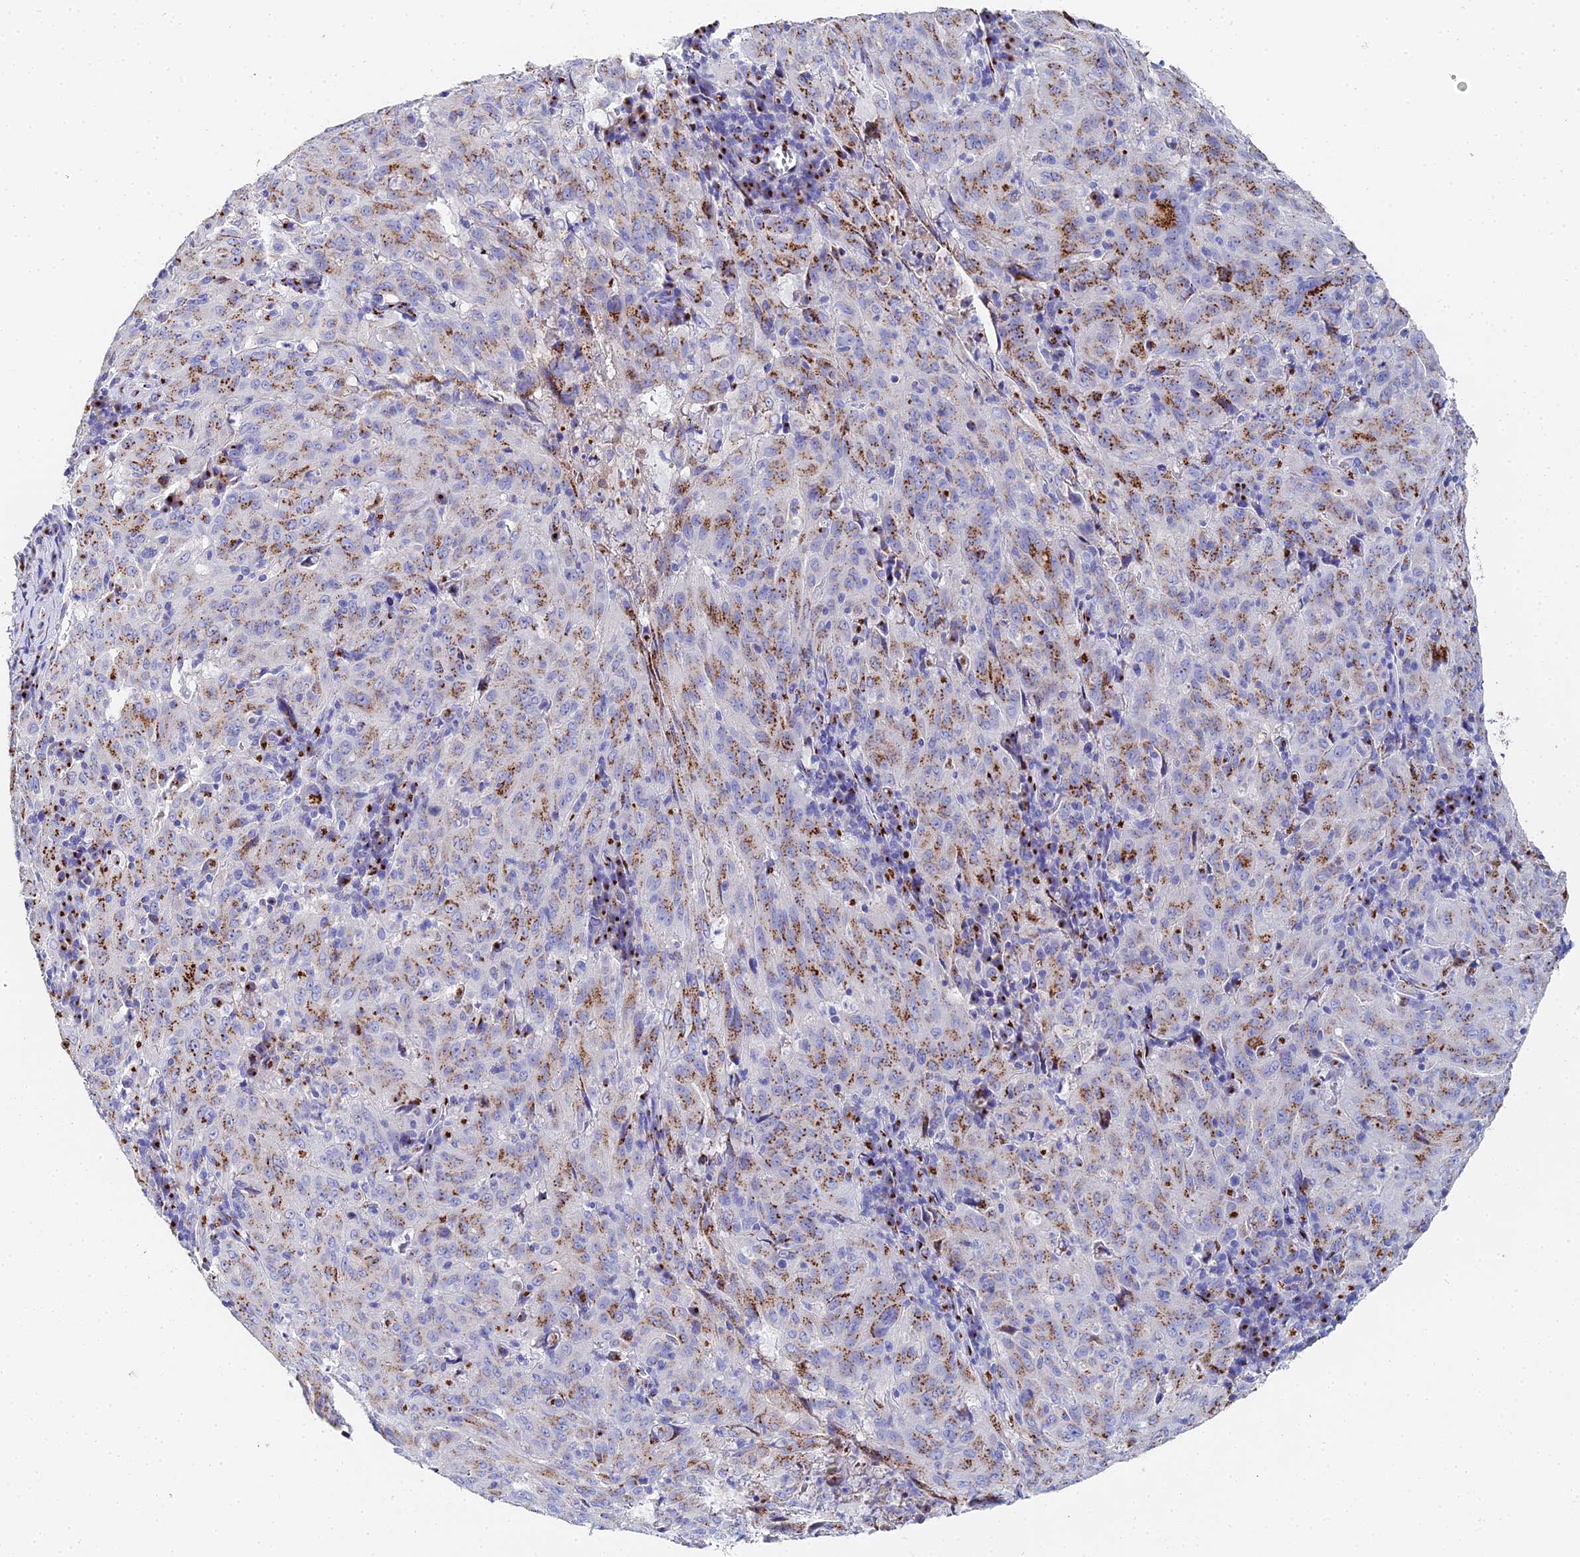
{"staining": {"intensity": "moderate", "quantity": ">75%", "location": "cytoplasmic/membranous"}, "tissue": "pancreatic cancer", "cell_type": "Tumor cells", "image_type": "cancer", "snomed": [{"axis": "morphology", "description": "Adenocarcinoma, NOS"}, {"axis": "topography", "description": "Pancreas"}], "caption": "IHC image of human pancreatic cancer (adenocarcinoma) stained for a protein (brown), which demonstrates medium levels of moderate cytoplasmic/membranous positivity in approximately >75% of tumor cells.", "gene": "ENSG00000268674", "patient": {"sex": "male", "age": 63}}